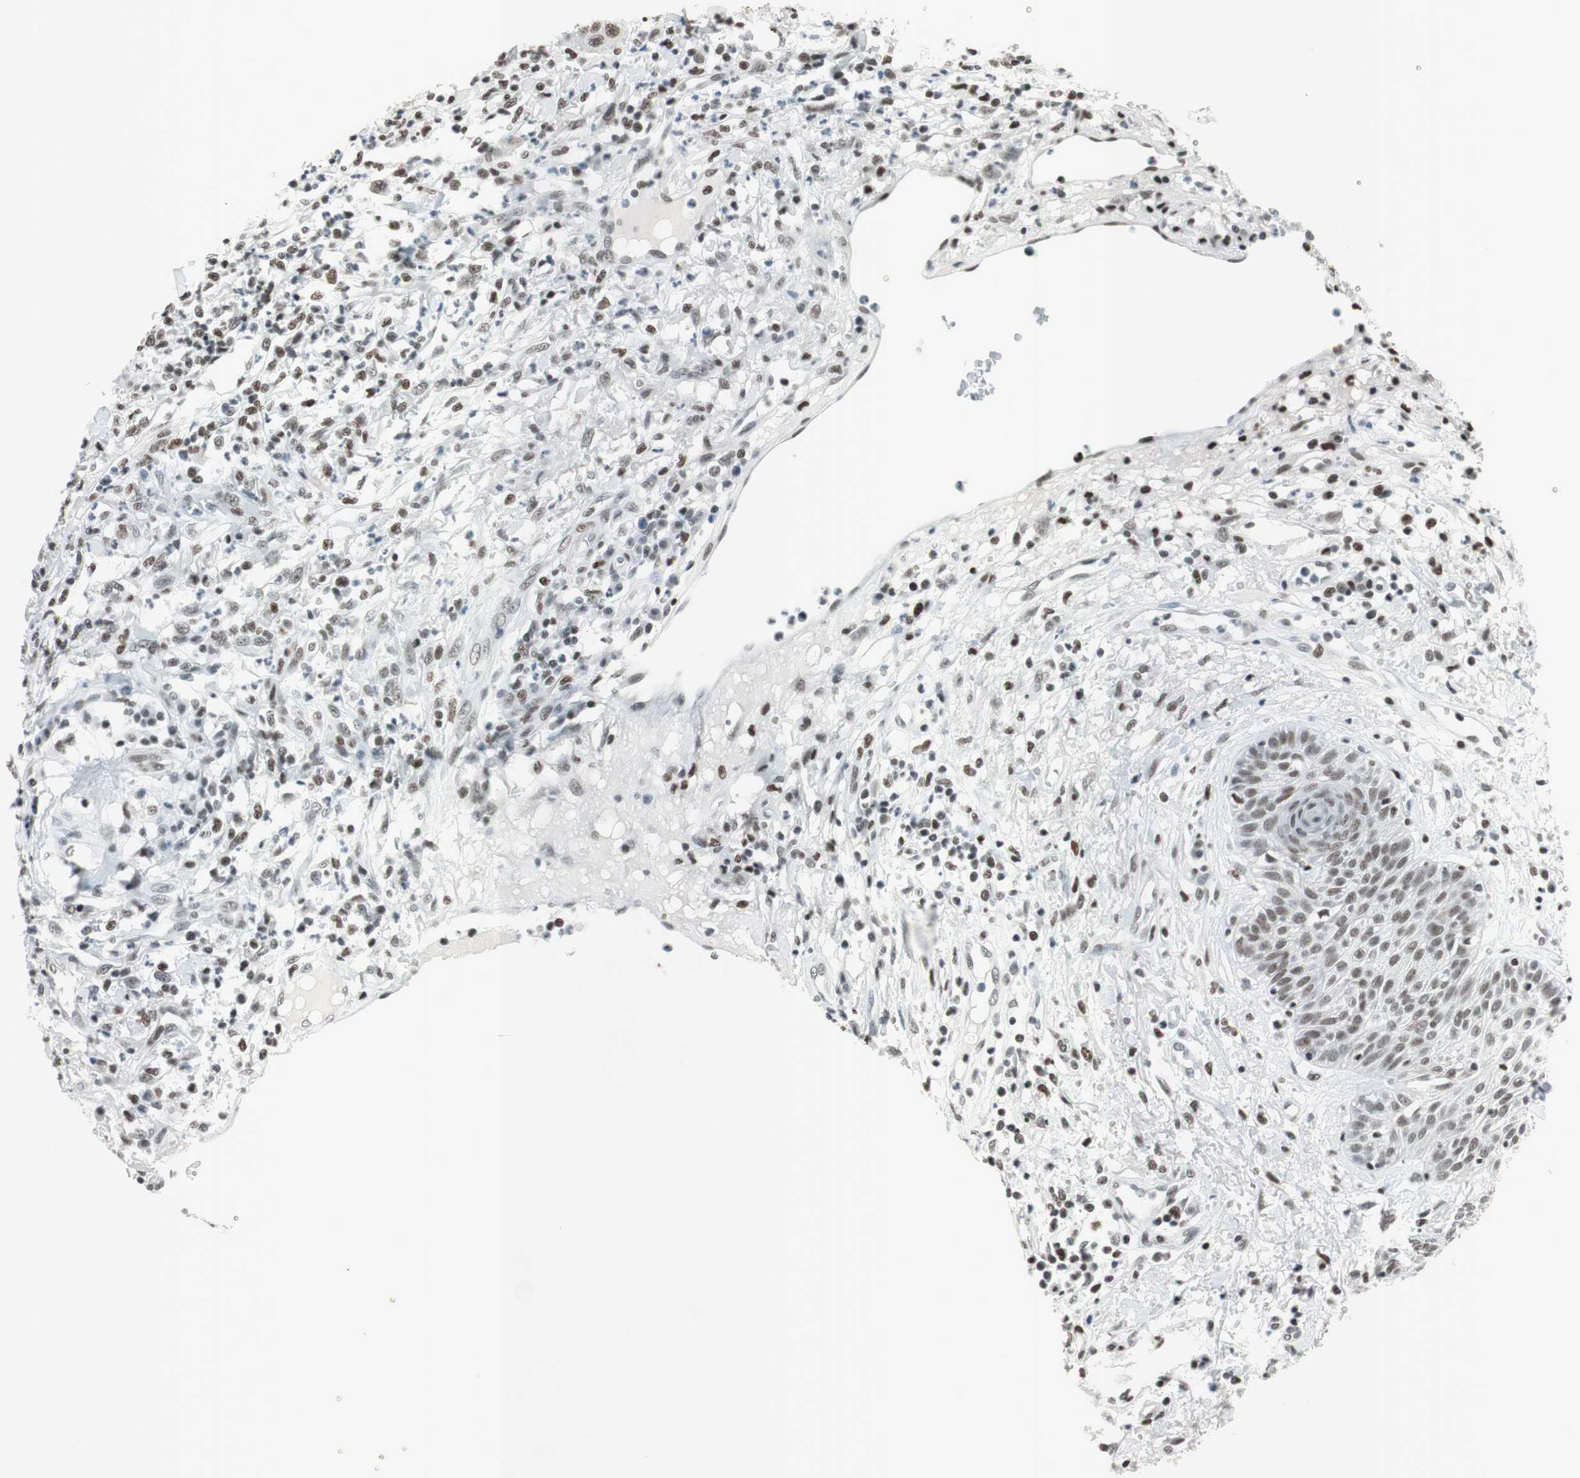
{"staining": {"intensity": "moderate", "quantity": "25%-75%", "location": "nuclear"}, "tissue": "skin cancer", "cell_type": "Tumor cells", "image_type": "cancer", "snomed": [{"axis": "morphology", "description": "Squamous cell carcinoma, NOS"}, {"axis": "topography", "description": "Skin"}], "caption": "Immunohistochemistry image of human skin cancer (squamous cell carcinoma) stained for a protein (brown), which shows medium levels of moderate nuclear expression in approximately 25%-75% of tumor cells.", "gene": "ARID1A", "patient": {"sex": "female", "age": 78}}